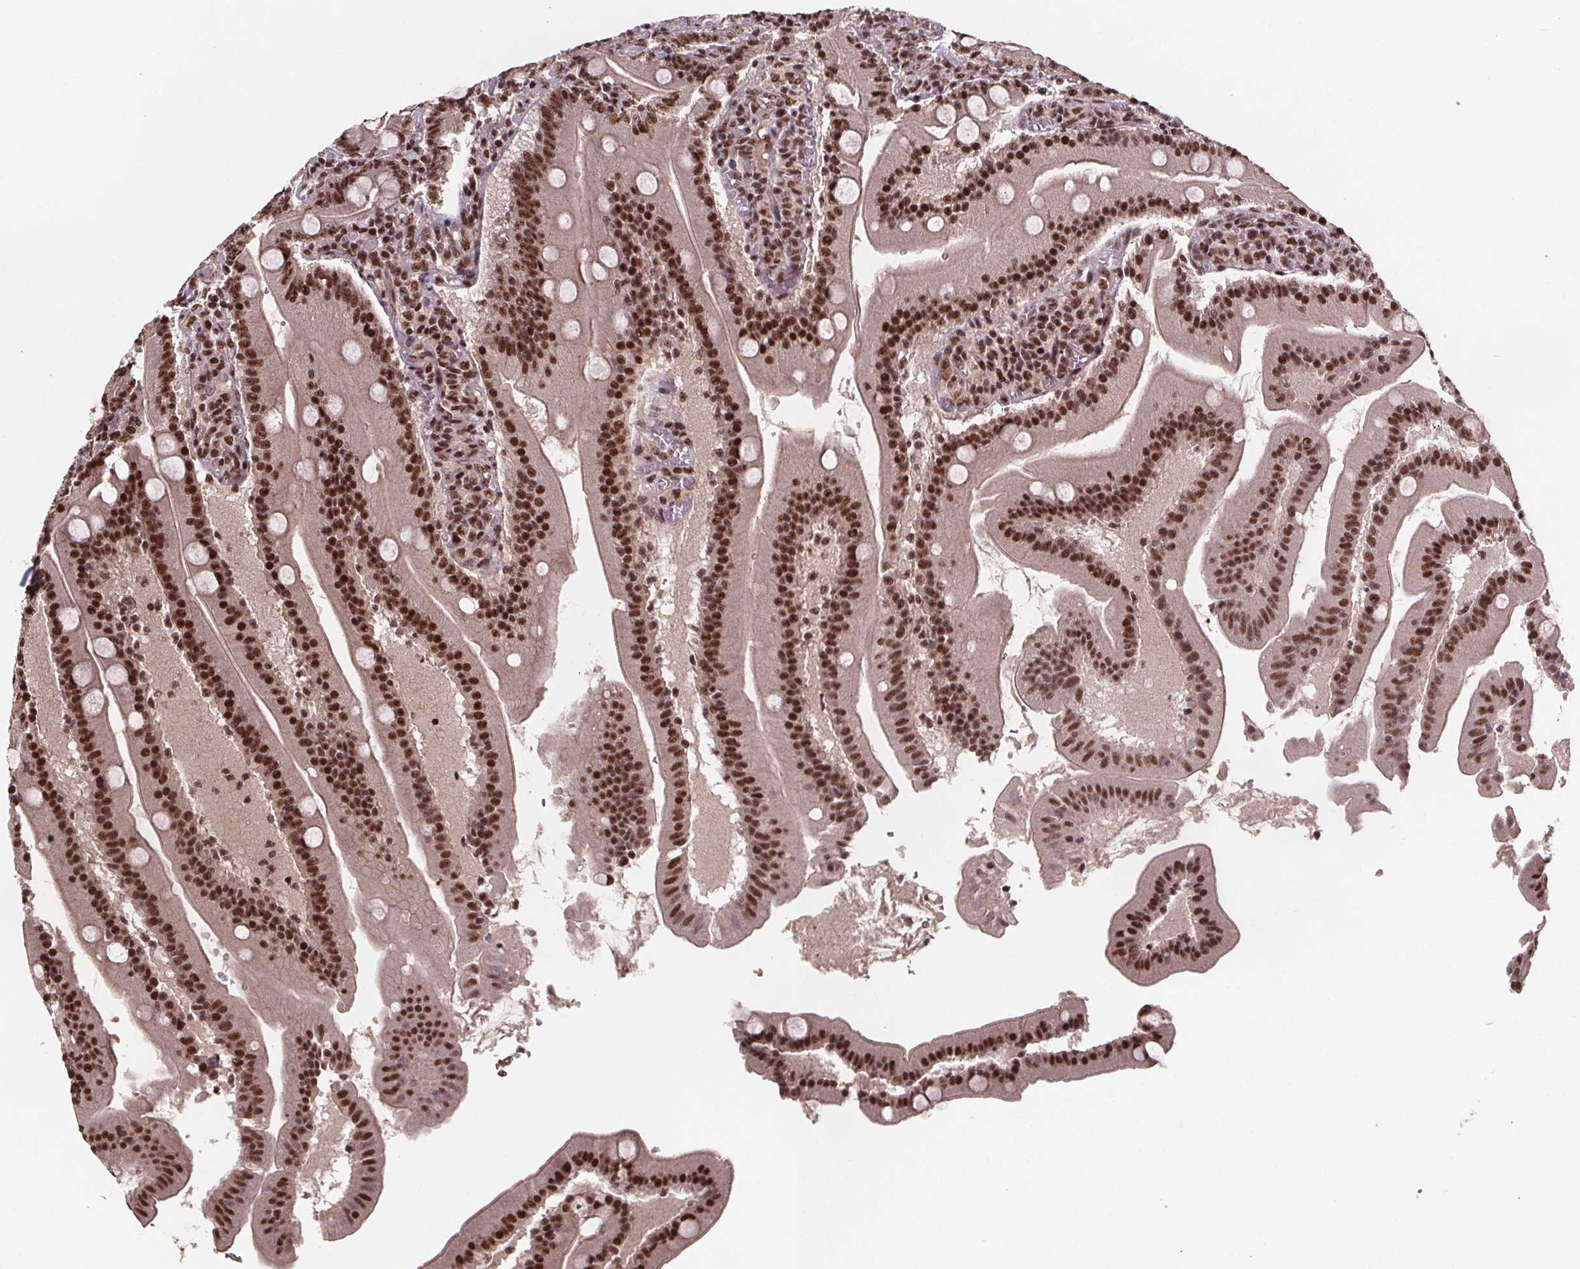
{"staining": {"intensity": "moderate", "quantity": ">75%", "location": "nuclear"}, "tissue": "small intestine", "cell_type": "Glandular cells", "image_type": "normal", "snomed": [{"axis": "morphology", "description": "Normal tissue, NOS"}, {"axis": "topography", "description": "Small intestine"}], "caption": "Benign small intestine was stained to show a protein in brown. There is medium levels of moderate nuclear expression in about >75% of glandular cells. (IHC, brightfield microscopy, high magnification).", "gene": "JARID2", "patient": {"sex": "male", "age": 37}}